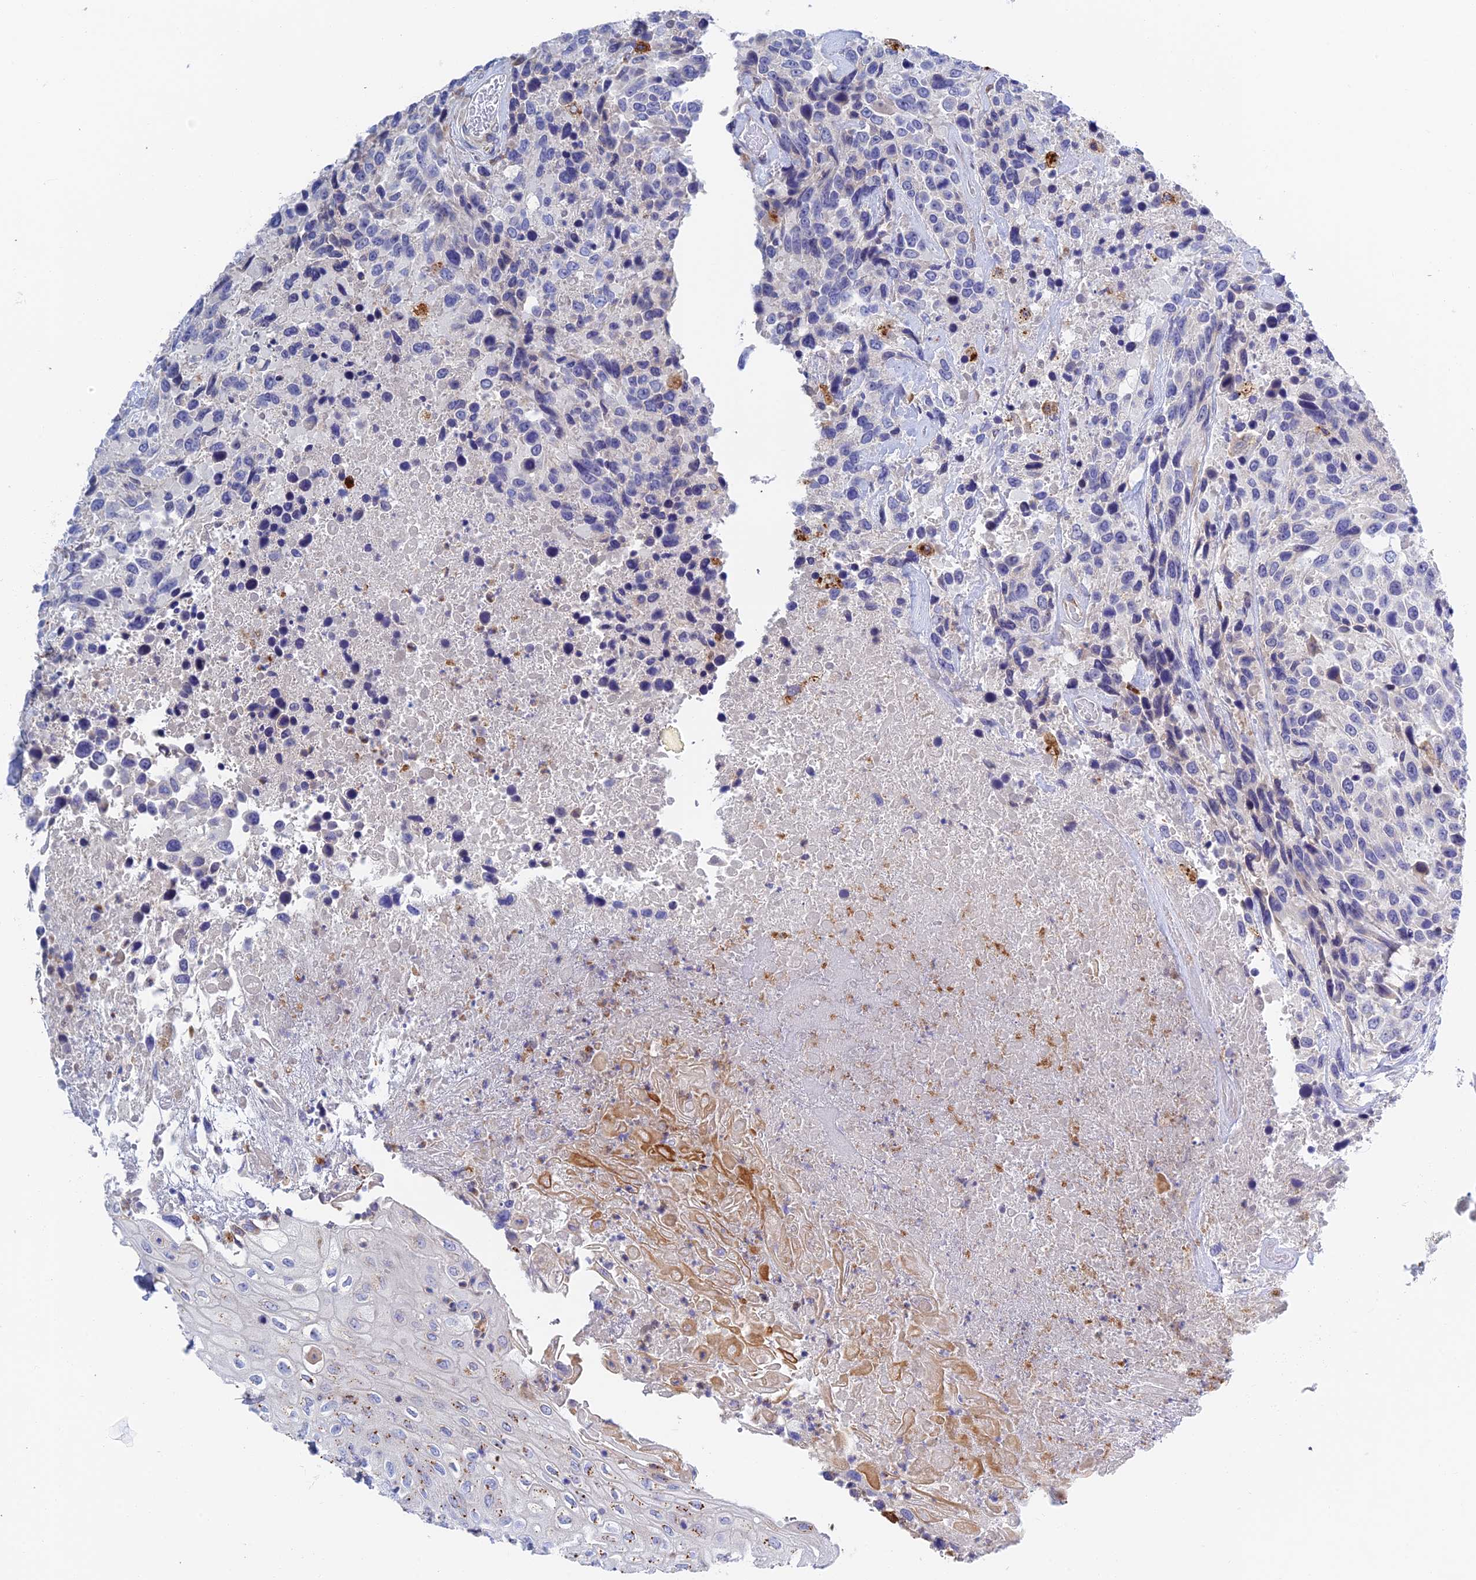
{"staining": {"intensity": "negative", "quantity": "none", "location": "none"}, "tissue": "urothelial cancer", "cell_type": "Tumor cells", "image_type": "cancer", "snomed": [{"axis": "morphology", "description": "Urothelial carcinoma, High grade"}, {"axis": "topography", "description": "Urinary bladder"}], "caption": "Immunohistochemistry (IHC) histopathology image of high-grade urothelial carcinoma stained for a protein (brown), which exhibits no positivity in tumor cells.", "gene": "RPGRIP1L", "patient": {"sex": "female", "age": 70}}